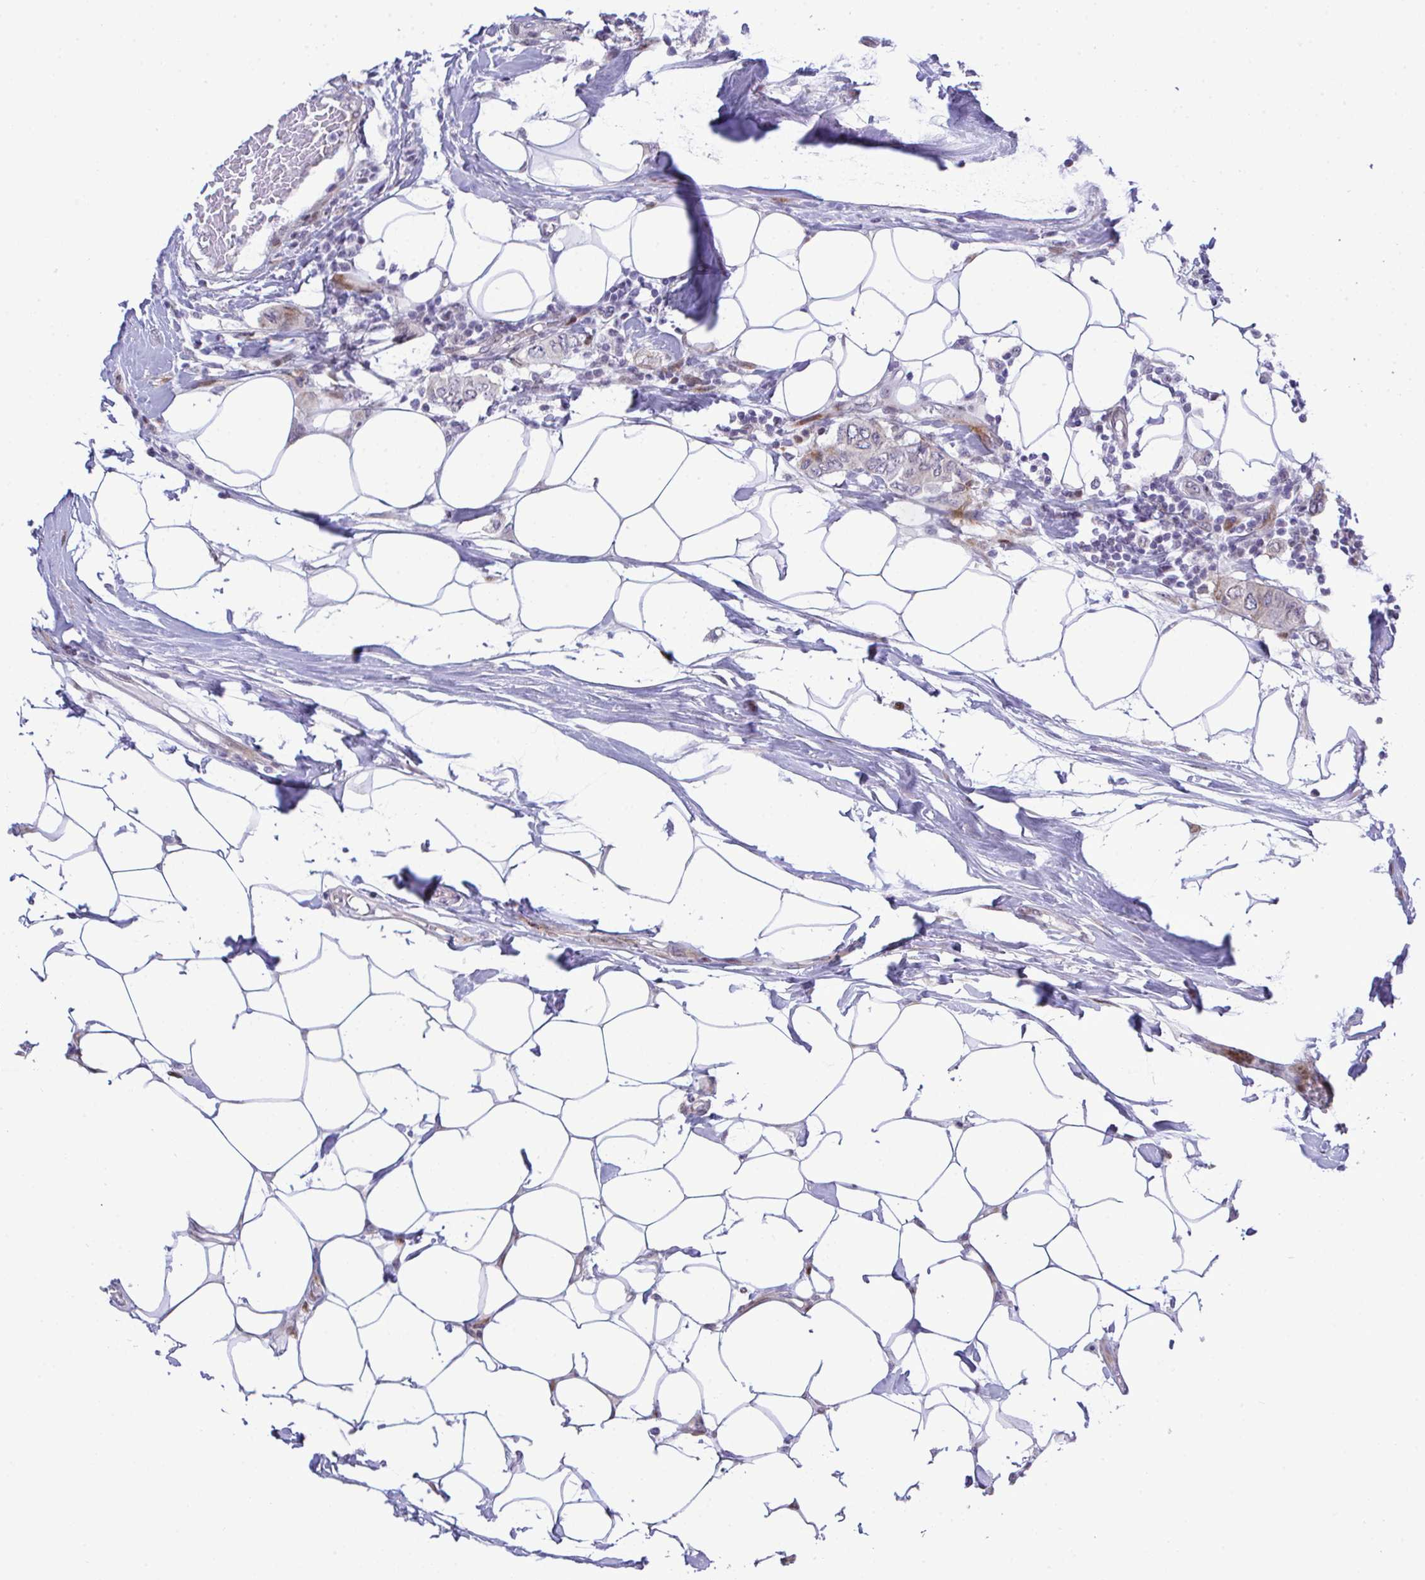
{"staining": {"intensity": "weak", "quantity": "<25%", "location": "cytoplasmic/membranous"}, "tissue": "breast cancer", "cell_type": "Tumor cells", "image_type": "cancer", "snomed": [{"axis": "morphology", "description": "Lobular carcinoma"}, {"axis": "topography", "description": "Breast"}], "caption": "Protein analysis of breast cancer (lobular carcinoma) displays no significant staining in tumor cells.", "gene": "CASTOR2", "patient": {"sex": "female", "age": 51}}